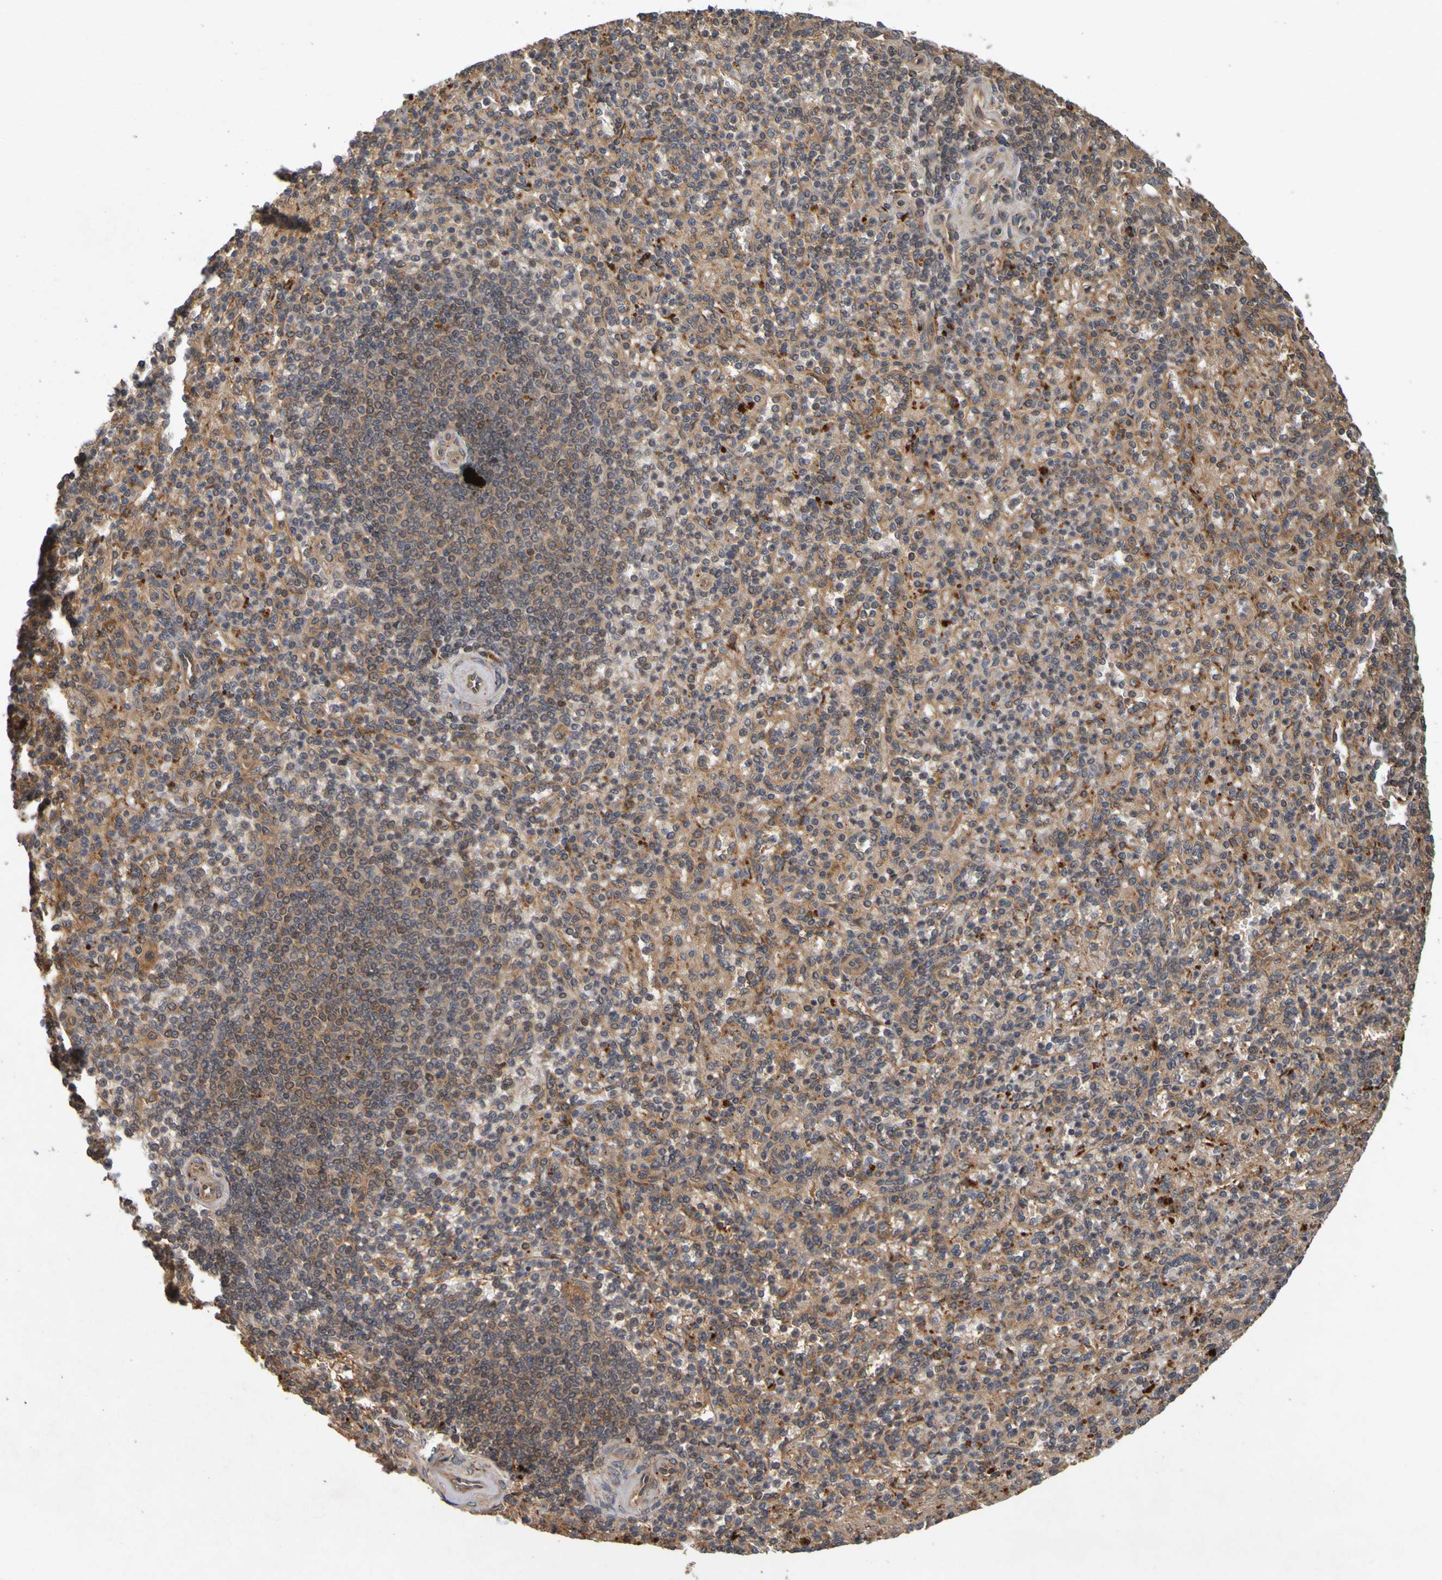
{"staining": {"intensity": "strong", "quantity": "25%-75%", "location": "cytoplasmic/membranous"}, "tissue": "spleen", "cell_type": "Cells in red pulp", "image_type": "normal", "snomed": [{"axis": "morphology", "description": "Normal tissue, NOS"}, {"axis": "topography", "description": "Spleen"}], "caption": "Protein staining displays strong cytoplasmic/membranous expression in approximately 25%-75% of cells in red pulp in normal spleen. The staining was performed using DAB (3,3'-diaminobenzidine), with brown indicating positive protein expression. Nuclei are stained blue with hematoxylin.", "gene": "OCRL", "patient": {"sex": "female", "age": 74}}